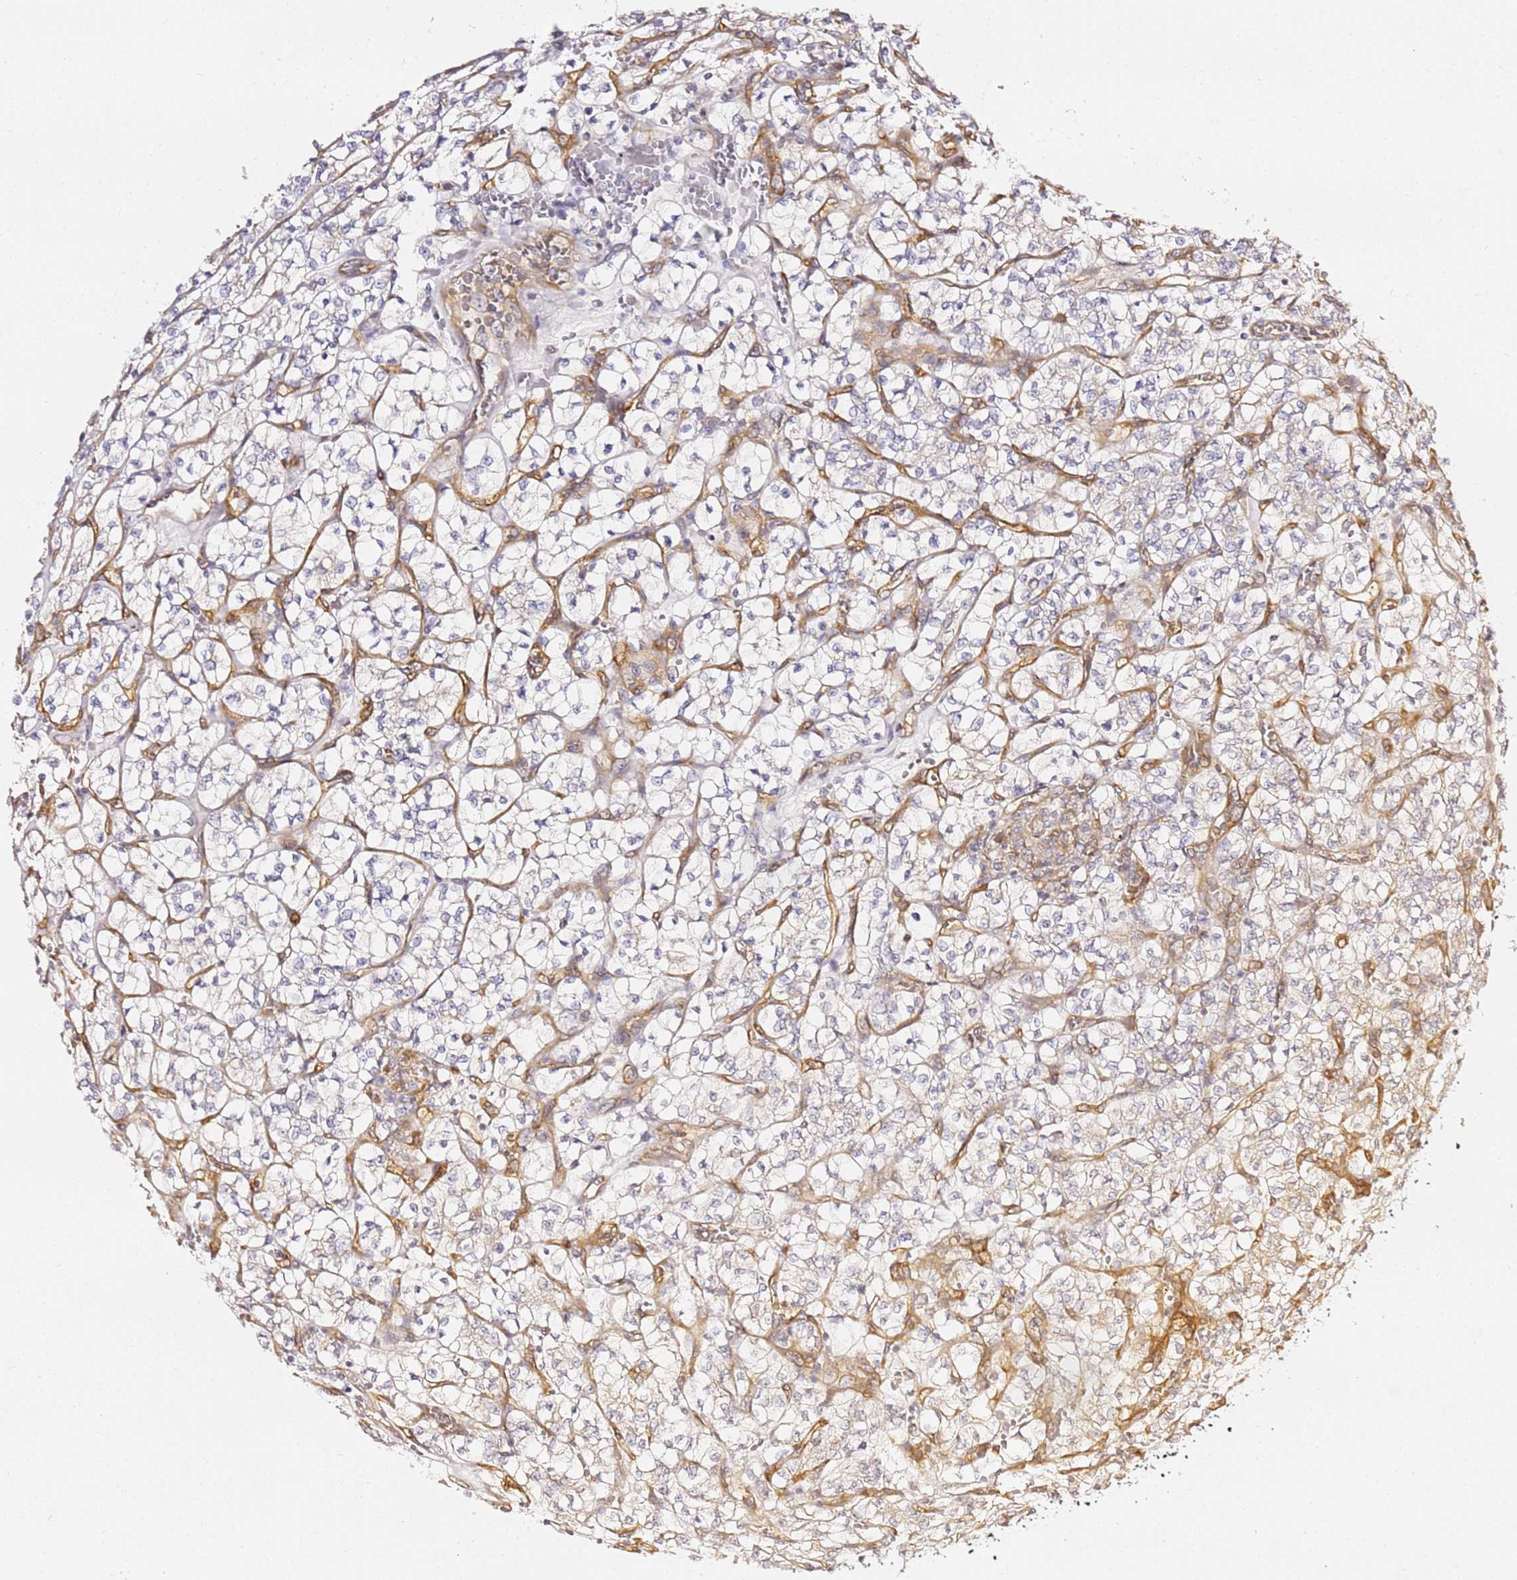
{"staining": {"intensity": "negative", "quantity": "none", "location": "none"}, "tissue": "renal cancer", "cell_type": "Tumor cells", "image_type": "cancer", "snomed": [{"axis": "morphology", "description": "Adenocarcinoma, NOS"}, {"axis": "topography", "description": "Kidney"}], "caption": "Image shows no significant protein expression in tumor cells of adenocarcinoma (renal). (DAB IHC with hematoxylin counter stain).", "gene": "KIF7", "patient": {"sex": "female", "age": 64}}